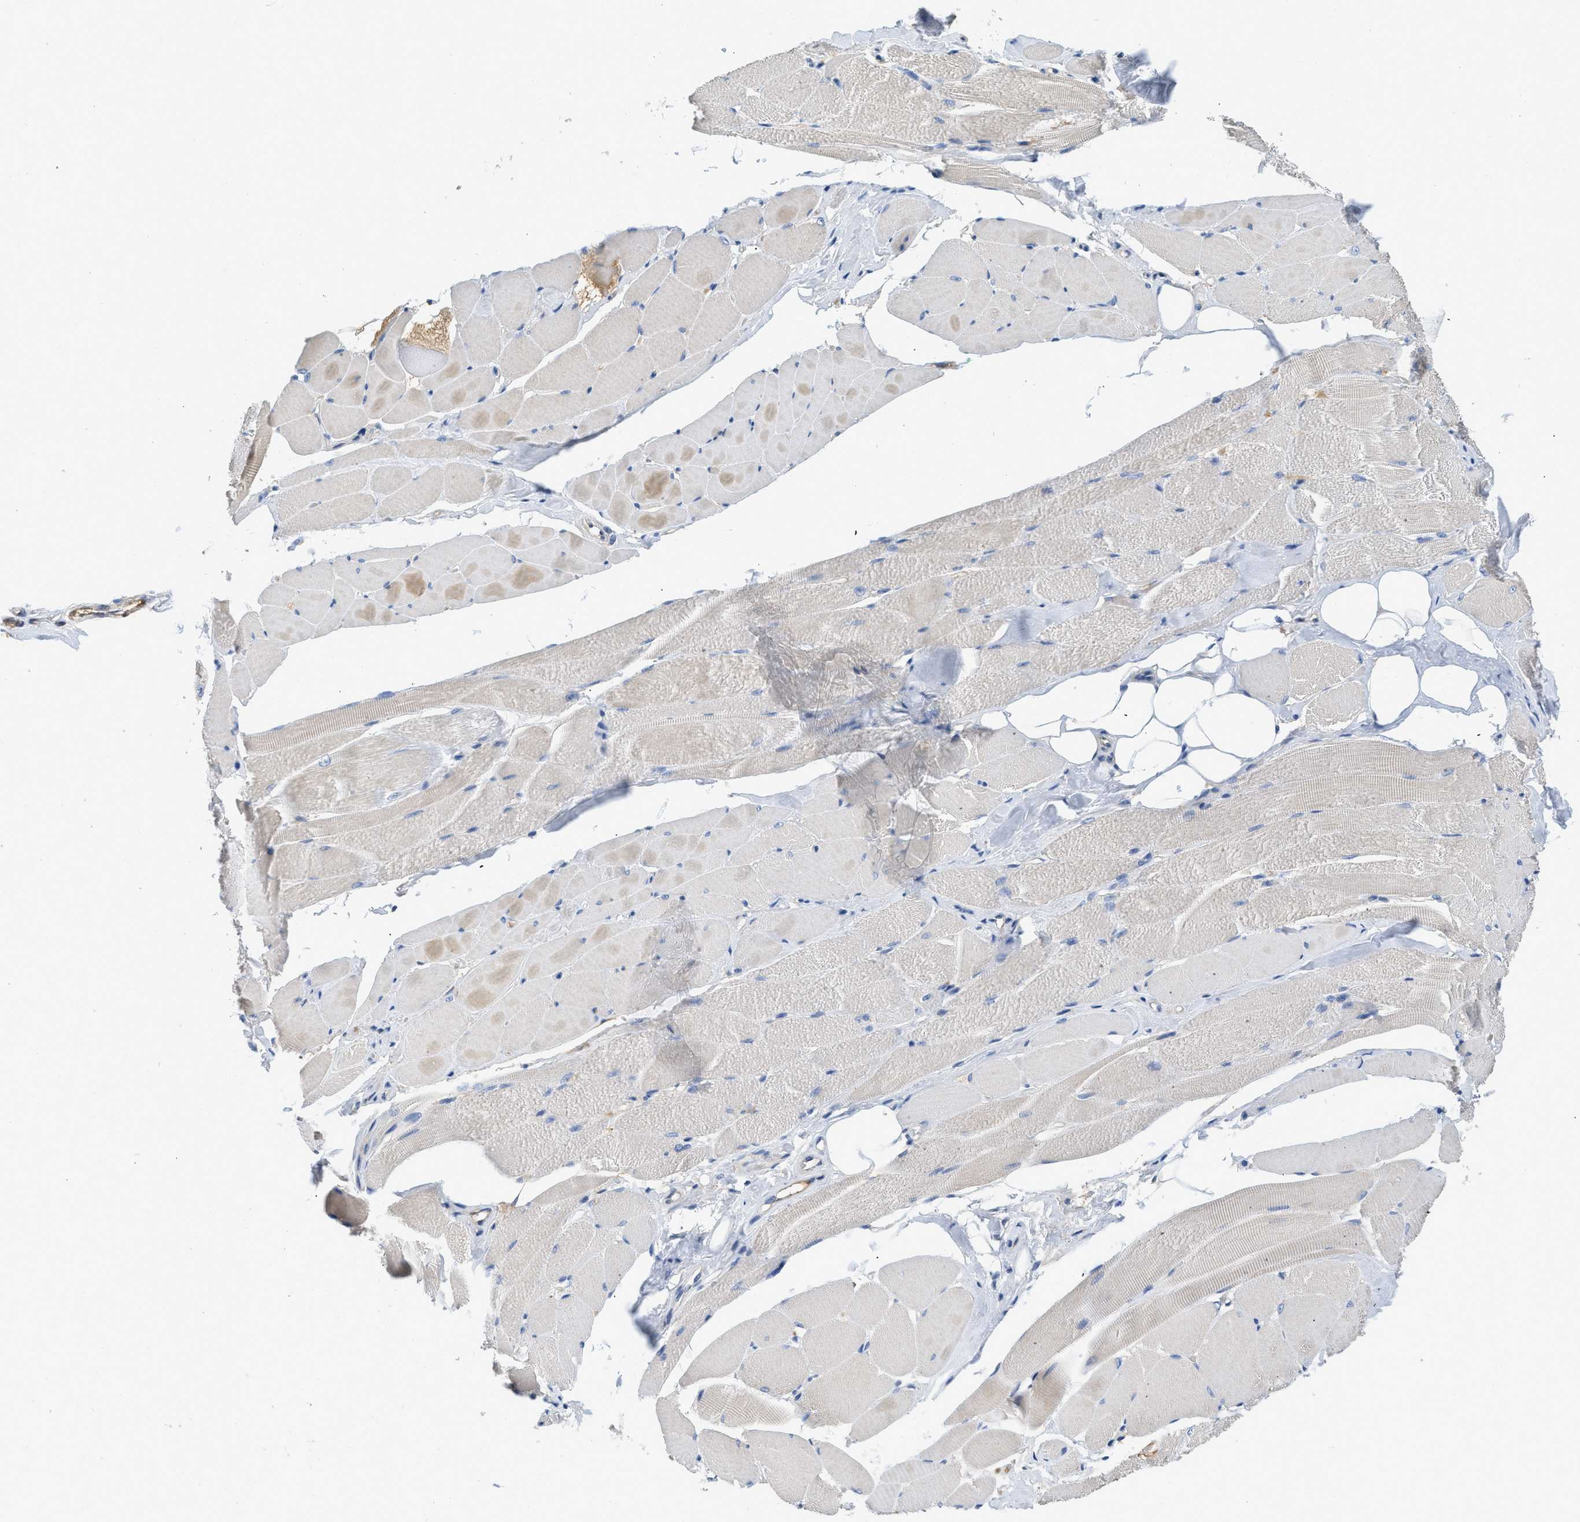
{"staining": {"intensity": "weak", "quantity": "25%-75%", "location": "cytoplasmic/membranous"}, "tissue": "skeletal muscle", "cell_type": "Myocytes", "image_type": "normal", "snomed": [{"axis": "morphology", "description": "Normal tissue, NOS"}, {"axis": "topography", "description": "Skeletal muscle"}, {"axis": "topography", "description": "Peripheral nerve tissue"}], "caption": "Myocytes reveal low levels of weak cytoplasmic/membranous staining in approximately 25%-75% of cells in unremarkable human skeletal muscle.", "gene": "C1S", "patient": {"sex": "female", "age": 84}}